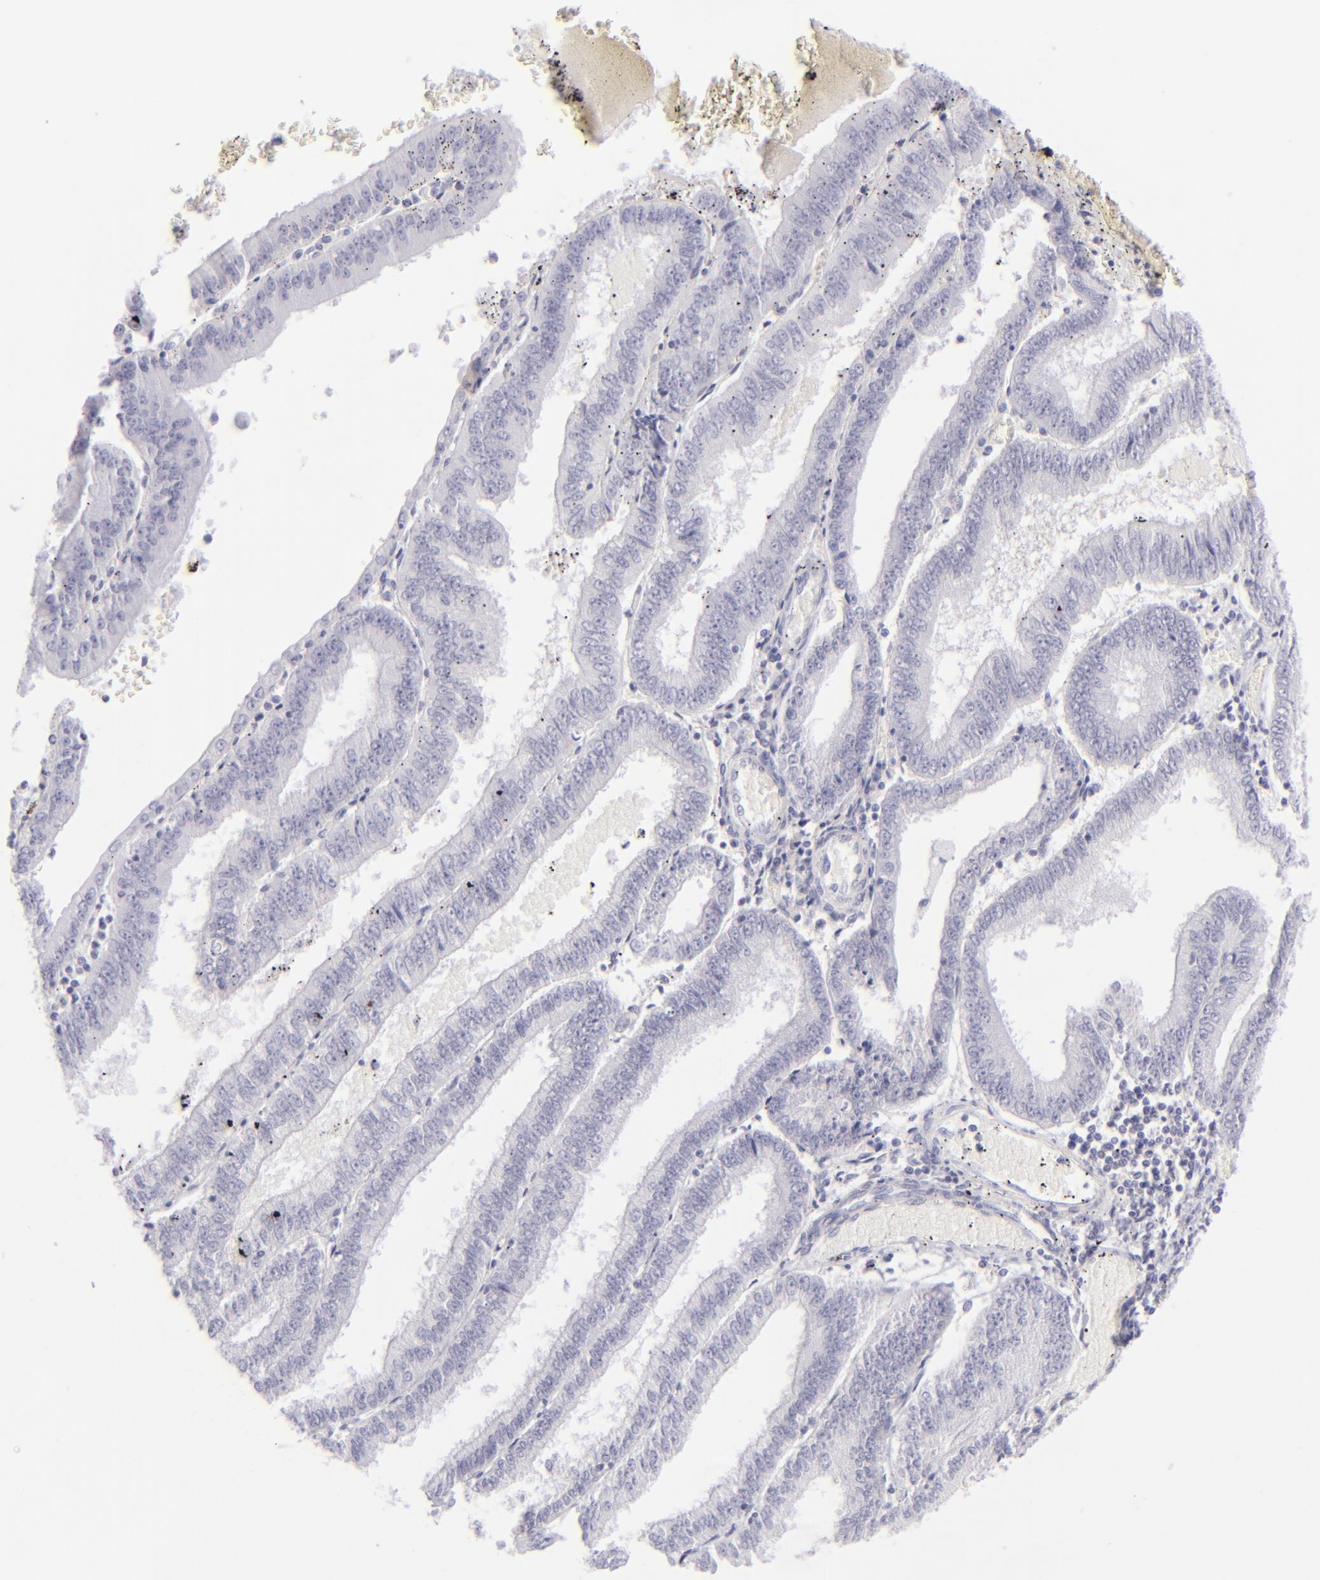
{"staining": {"intensity": "negative", "quantity": "none", "location": "none"}, "tissue": "endometrial cancer", "cell_type": "Tumor cells", "image_type": "cancer", "snomed": [{"axis": "morphology", "description": "Adenocarcinoma, NOS"}, {"axis": "topography", "description": "Endometrium"}], "caption": "IHC histopathology image of neoplastic tissue: endometrial adenocarcinoma stained with DAB (3,3'-diaminobenzidine) demonstrates no significant protein positivity in tumor cells. (DAB (3,3'-diaminobenzidine) immunohistochemistry visualized using brightfield microscopy, high magnification).", "gene": "FCER2", "patient": {"sex": "female", "age": 66}}